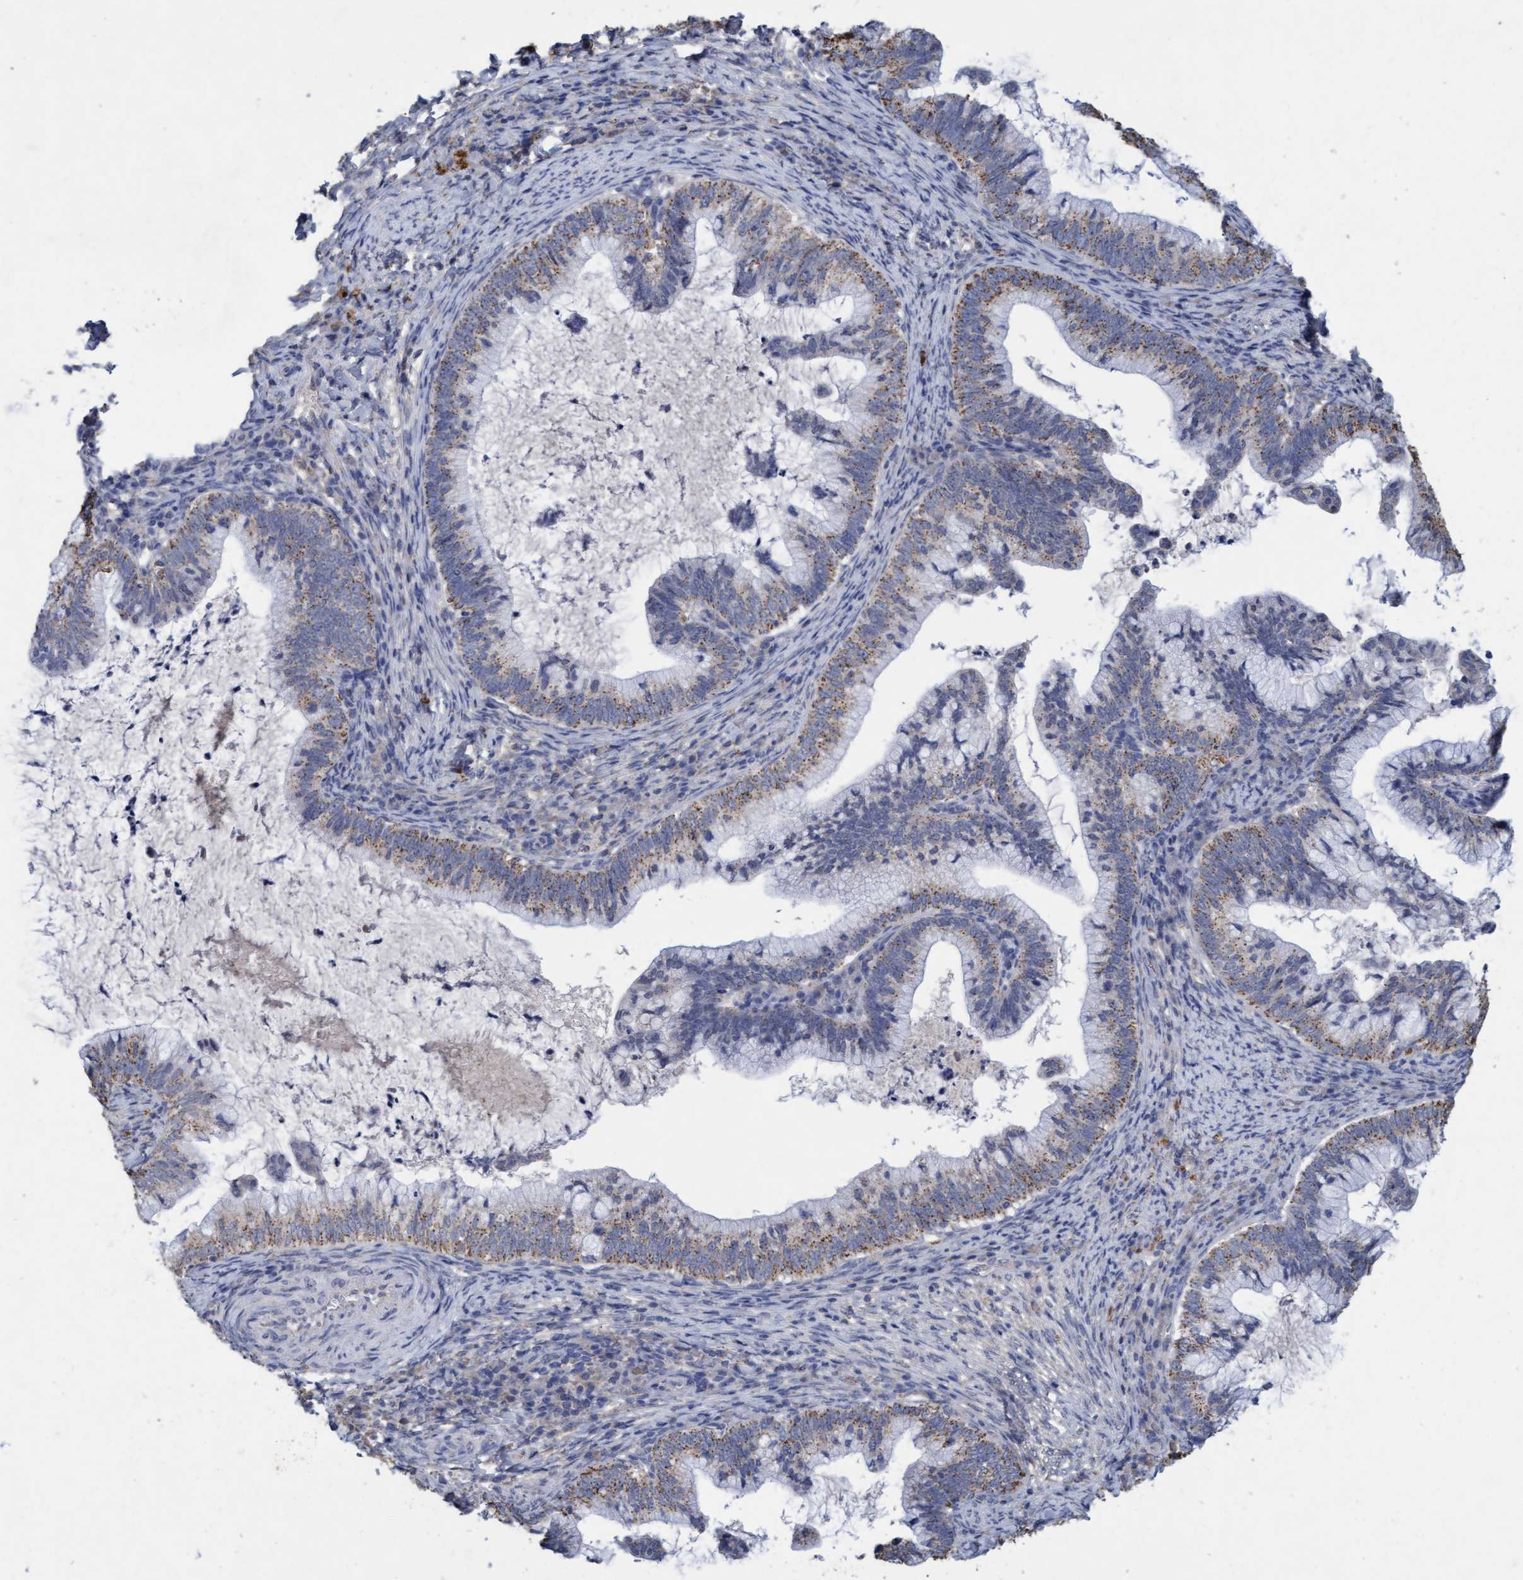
{"staining": {"intensity": "weak", "quantity": ">75%", "location": "cytoplasmic/membranous"}, "tissue": "cervical cancer", "cell_type": "Tumor cells", "image_type": "cancer", "snomed": [{"axis": "morphology", "description": "Adenocarcinoma, NOS"}, {"axis": "topography", "description": "Cervix"}], "caption": "Human cervical cancer stained for a protein (brown) displays weak cytoplasmic/membranous positive positivity in about >75% of tumor cells.", "gene": "VSIG8", "patient": {"sex": "female", "age": 36}}